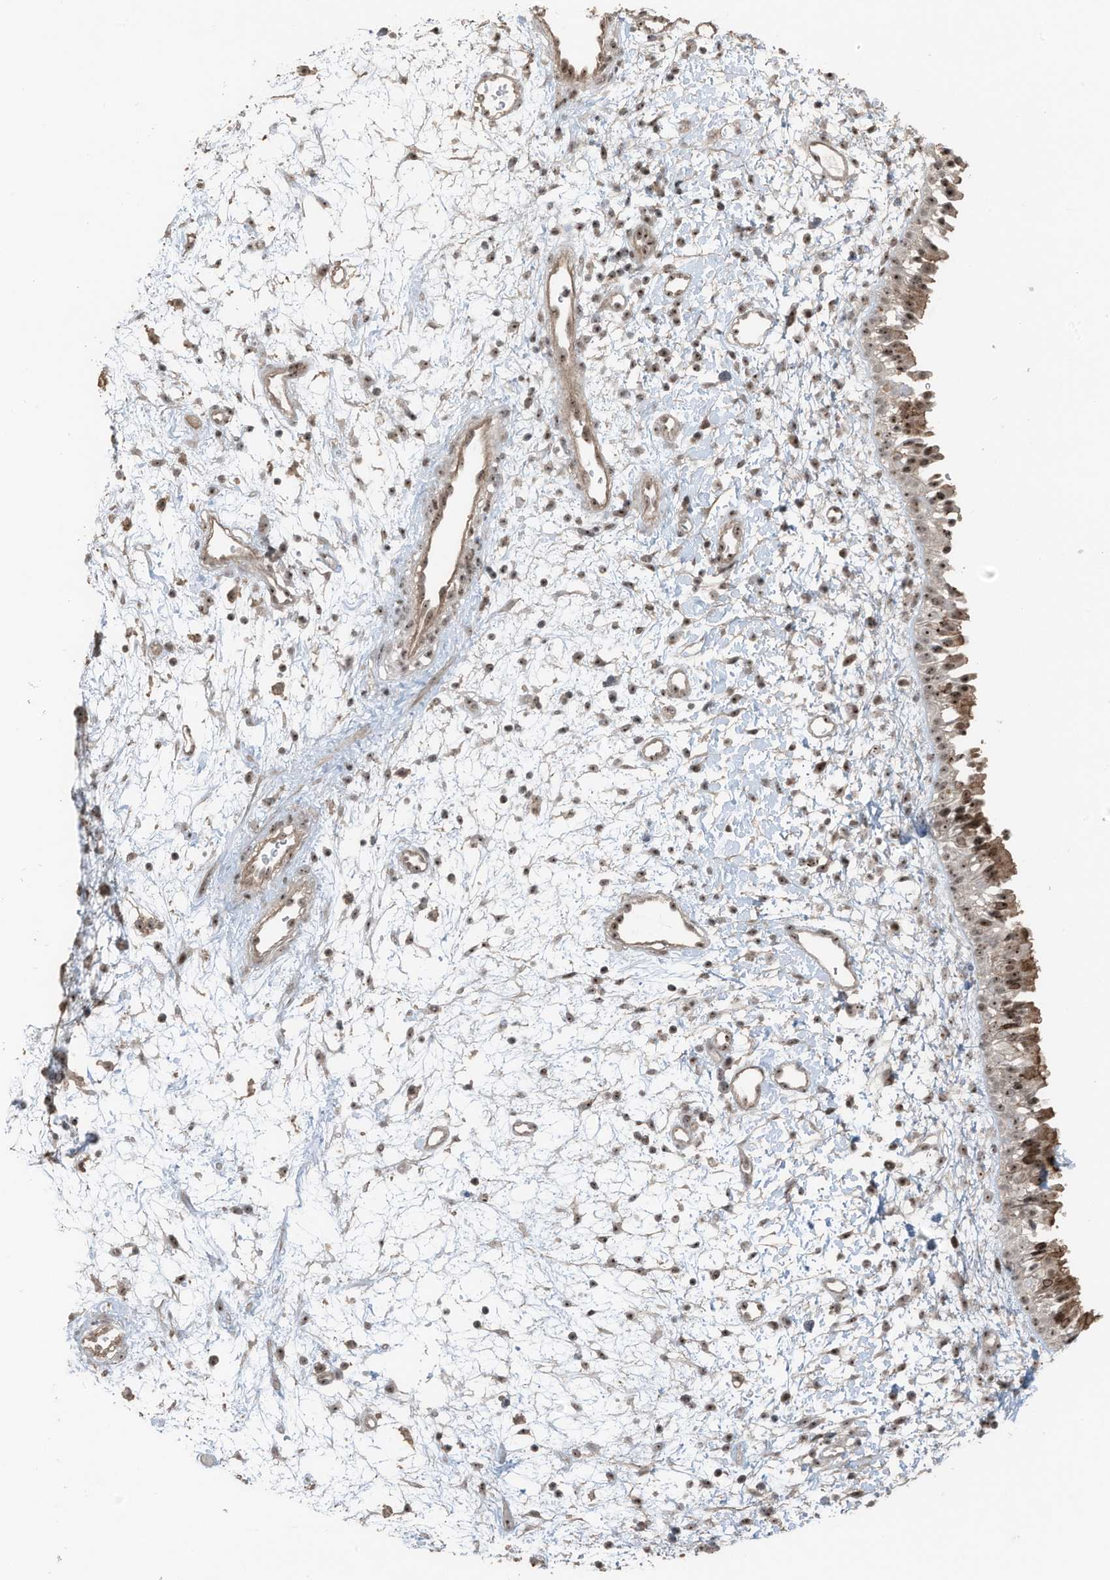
{"staining": {"intensity": "moderate", "quantity": ">75%", "location": "cytoplasmic/membranous,nuclear"}, "tissue": "nasopharynx", "cell_type": "Respiratory epithelial cells", "image_type": "normal", "snomed": [{"axis": "morphology", "description": "Normal tissue, NOS"}, {"axis": "topography", "description": "Nasopharynx"}], "caption": "Immunohistochemical staining of normal nasopharynx displays medium levels of moderate cytoplasmic/membranous,nuclear positivity in about >75% of respiratory epithelial cells.", "gene": "UTP3", "patient": {"sex": "male", "age": 22}}